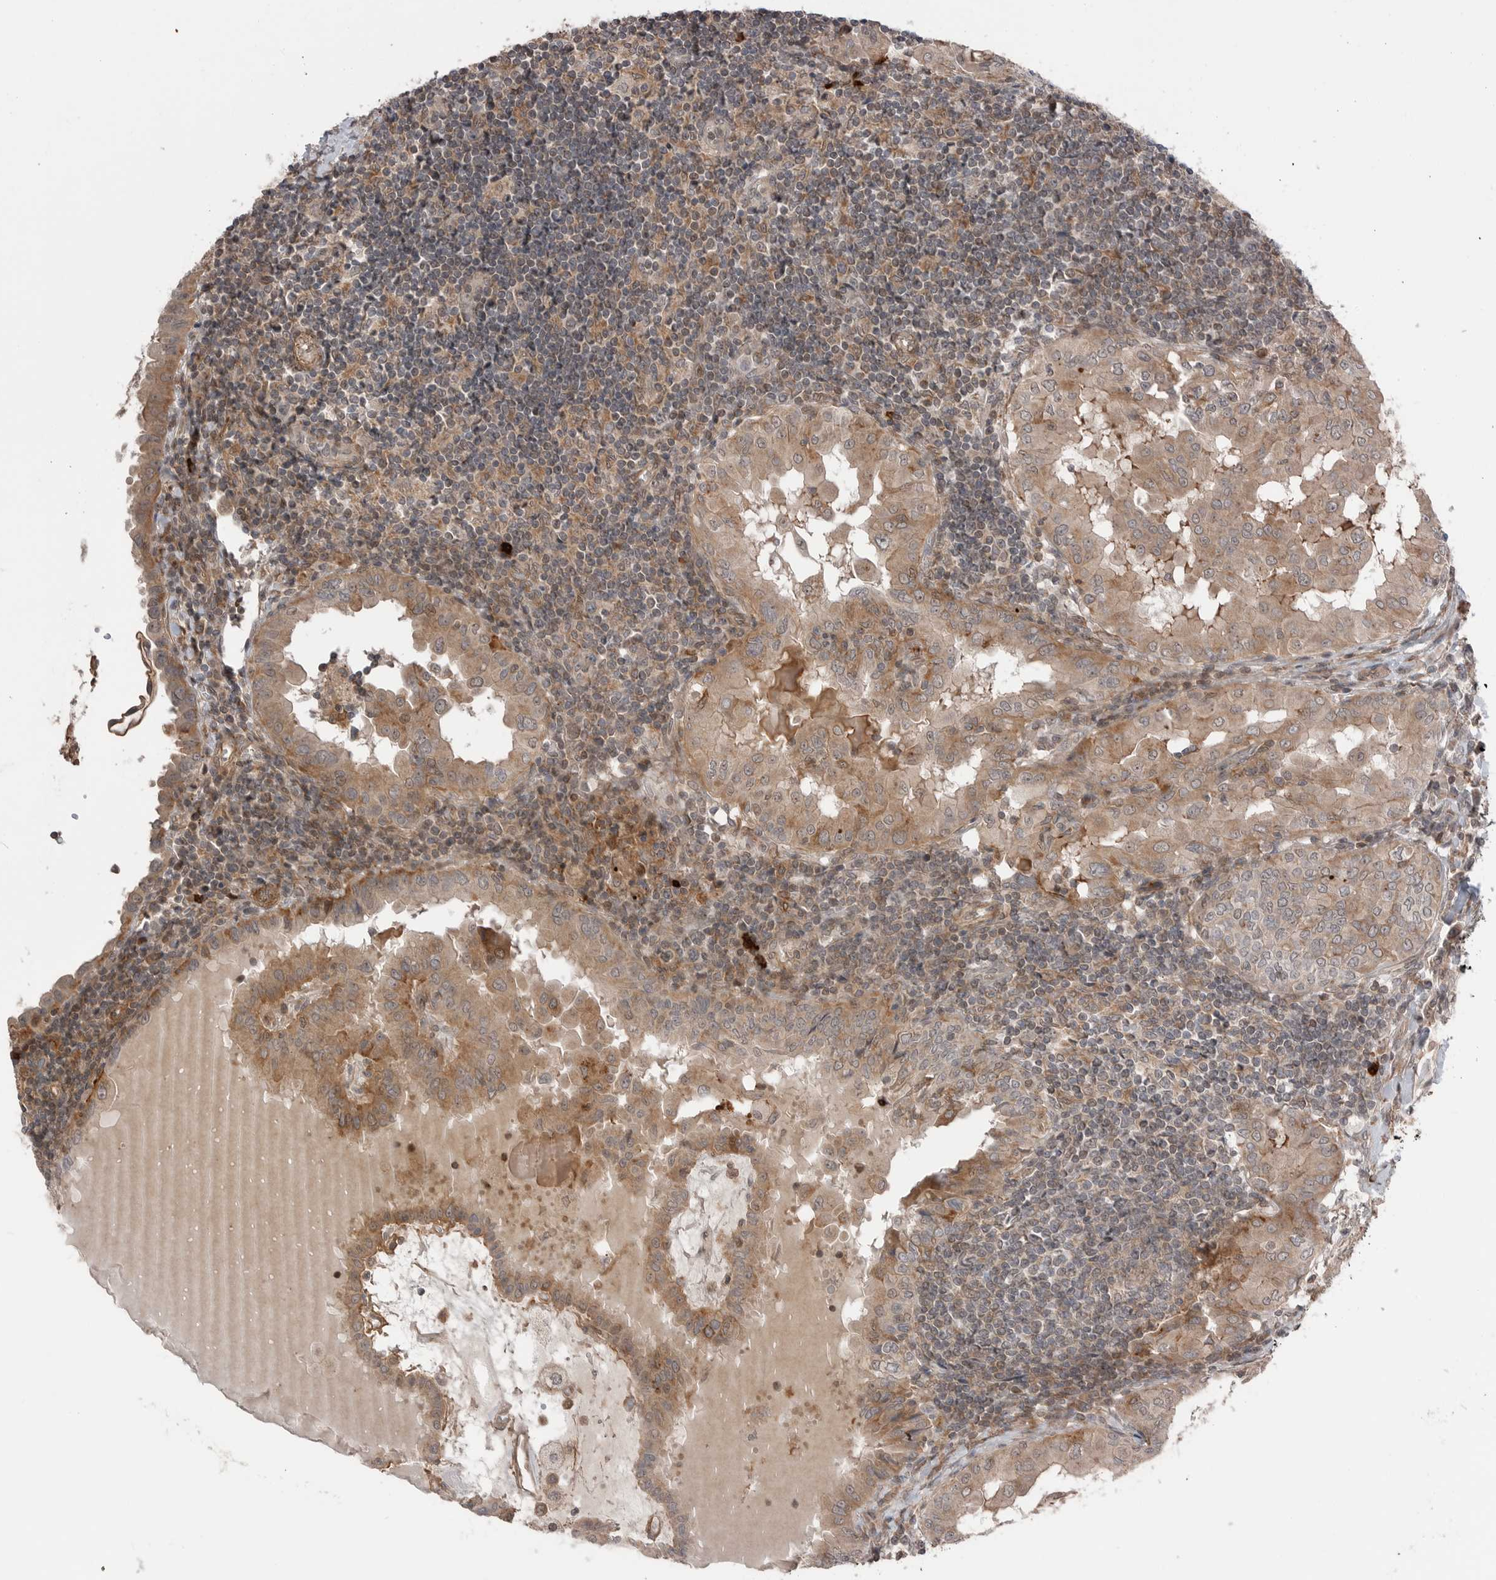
{"staining": {"intensity": "weak", "quantity": ">75%", "location": "cytoplasmic/membranous"}, "tissue": "thyroid cancer", "cell_type": "Tumor cells", "image_type": "cancer", "snomed": [{"axis": "morphology", "description": "Papillary adenocarcinoma, NOS"}, {"axis": "topography", "description": "Thyroid gland"}], "caption": "The immunohistochemical stain shows weak cytoplasmic/membranous positivity in tumor cells of thyroid cancer (papillary adenocarcinoma) tissue. The staining was performed using DAB, with brown indicating positive protein expression. Nuclei are stained blue with hematoxylin.", "gene": "PEAK1", "patient": {"sex": "male", "age": 33}}